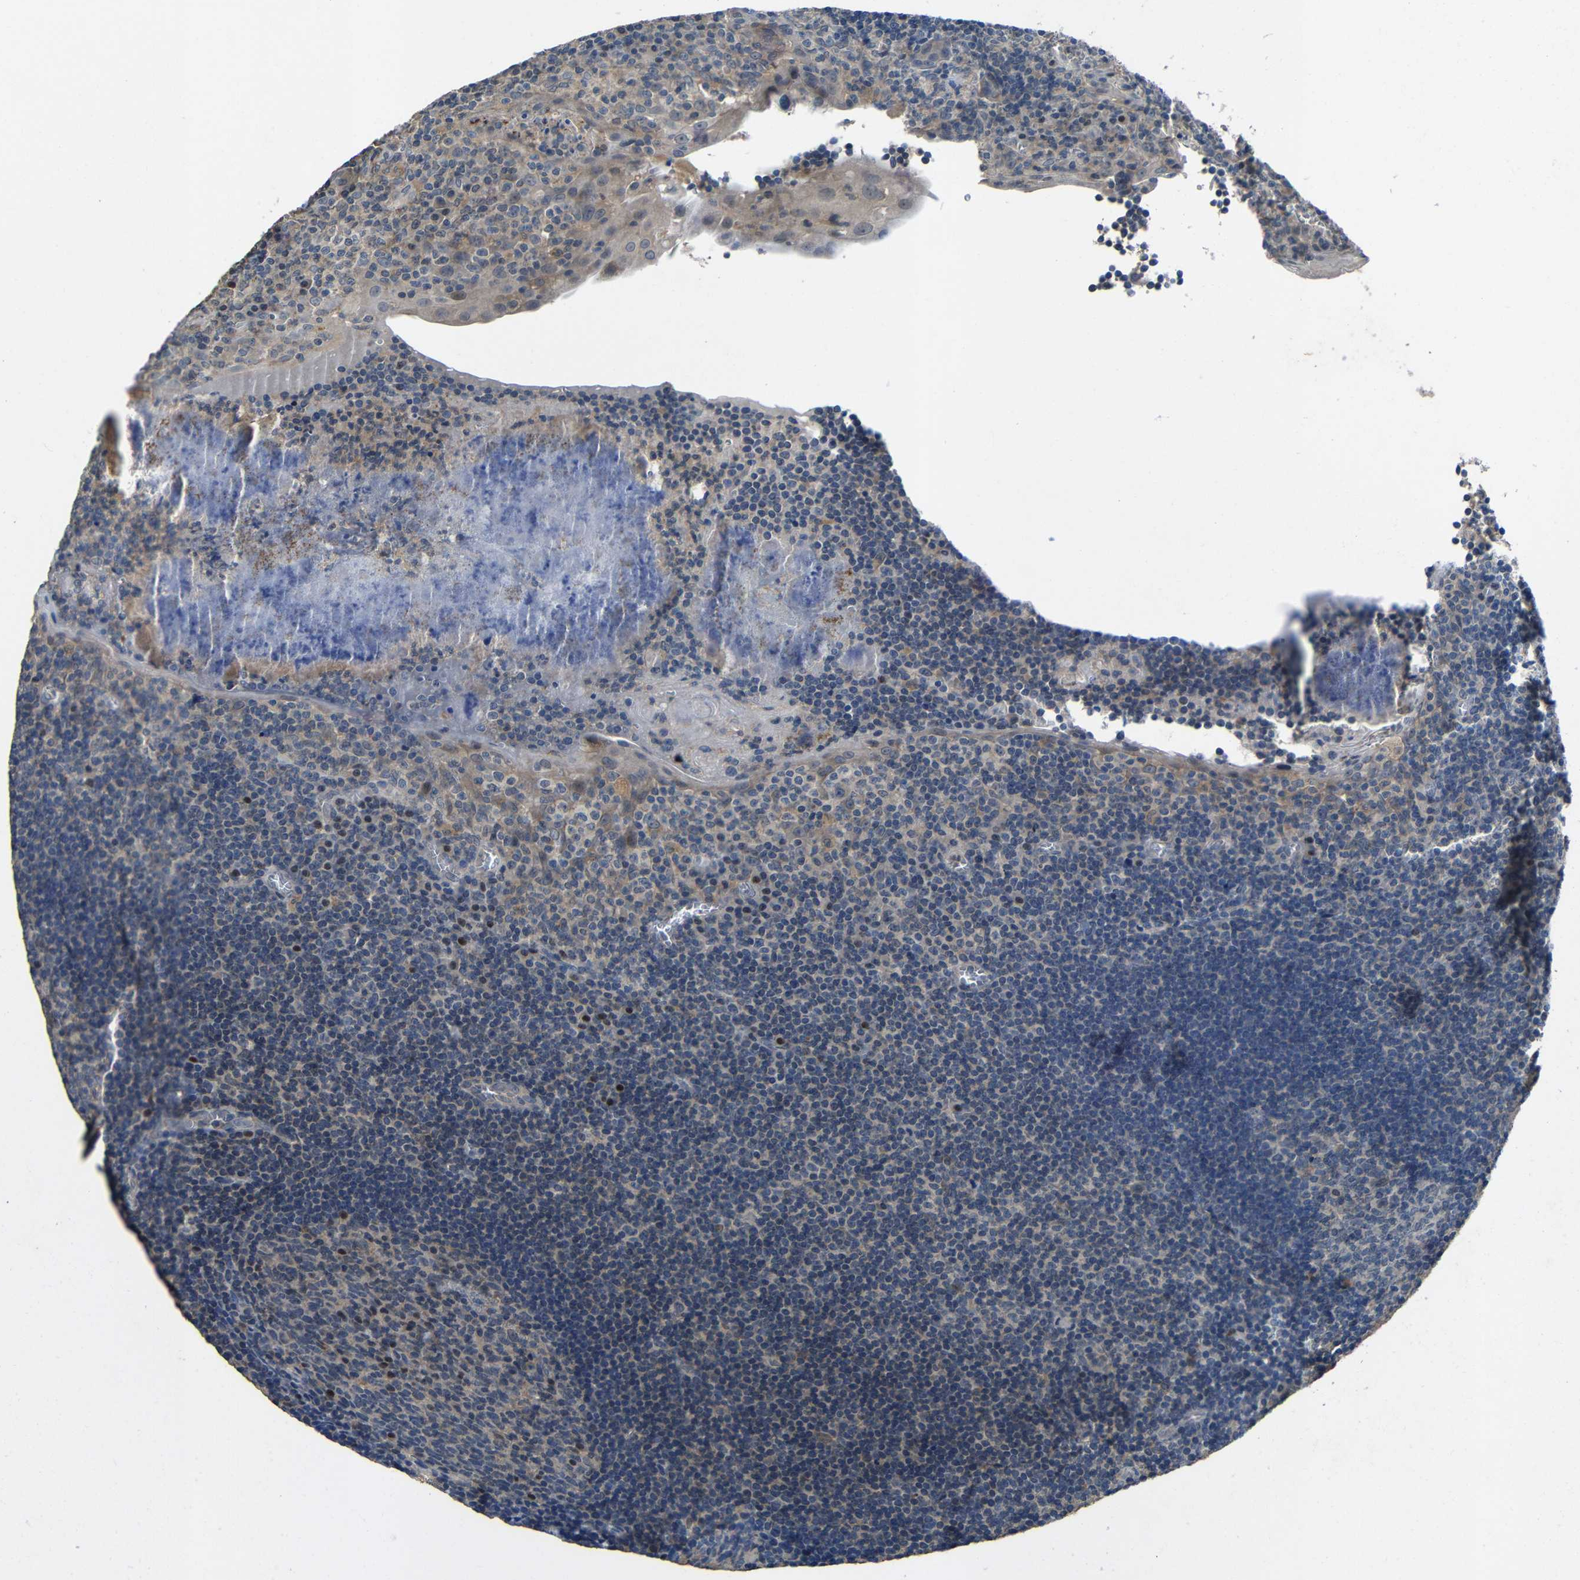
{"staining": {"intensity": "weak", "quantity": "25%-75%", "location": "cytoplasmic/membranous"}, "tissue": "tonsil", "cell_type": "Germinal center cells", "image_type": "normal", "snomed": [{"axis": "morphology", "description": "Normal tissue, NOS"}, {"axis": "topography", "description": "Tonsil"}], "caption": "Benign tonsil displays weak cytoplasmic/membranous staining in approximately 25%-75% of germinal center cells, visualized by immunohistochemistry. The protein of interest is shown in brown color, while the nuclei are stained blue.", "gene": "C6orf89", "patient": {"sex": "male", "age": 37}}